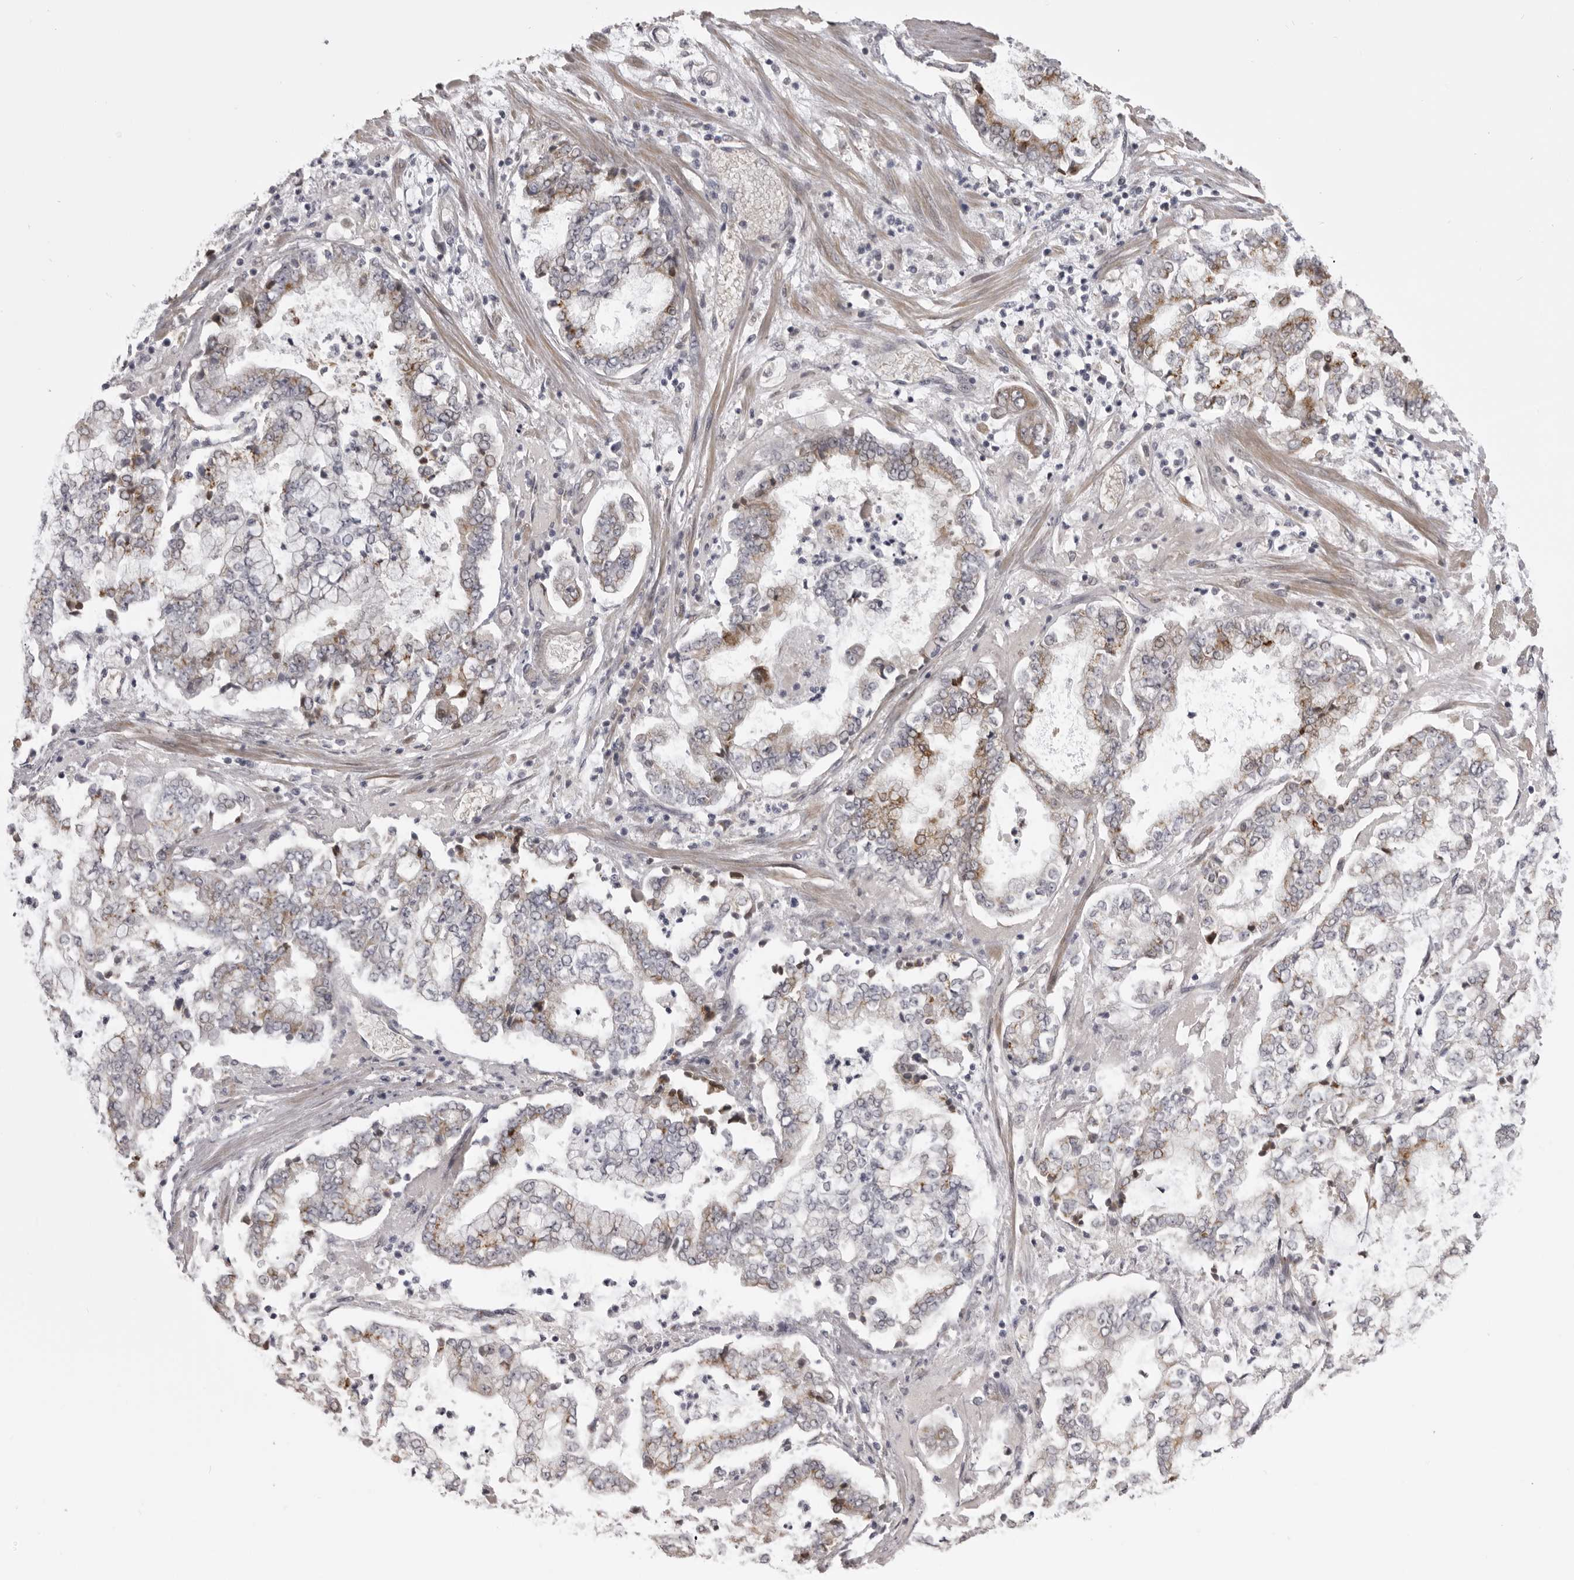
{"staining": {"intensity": "moderate", "quantity": "25%-75%", "location": "cytoplasmic/membranous"}, "tissue": "stomach cancer", "cell_type": "Tumor cells", "image_type": "cancer", "snomed": [{"axis": "morphology", "description": "Adenocarcinoma, NOS"}, {"axis": "topography", "description": "Stomach"}], "caption": "This is a histology image of immunohistochemistry staining of stomach cancer, which shows moderate positivity in the cytoplasmic/membranous of tumor cells.", "gene": "NCEH1", "patient": {"sex": "male", "age": 76}}